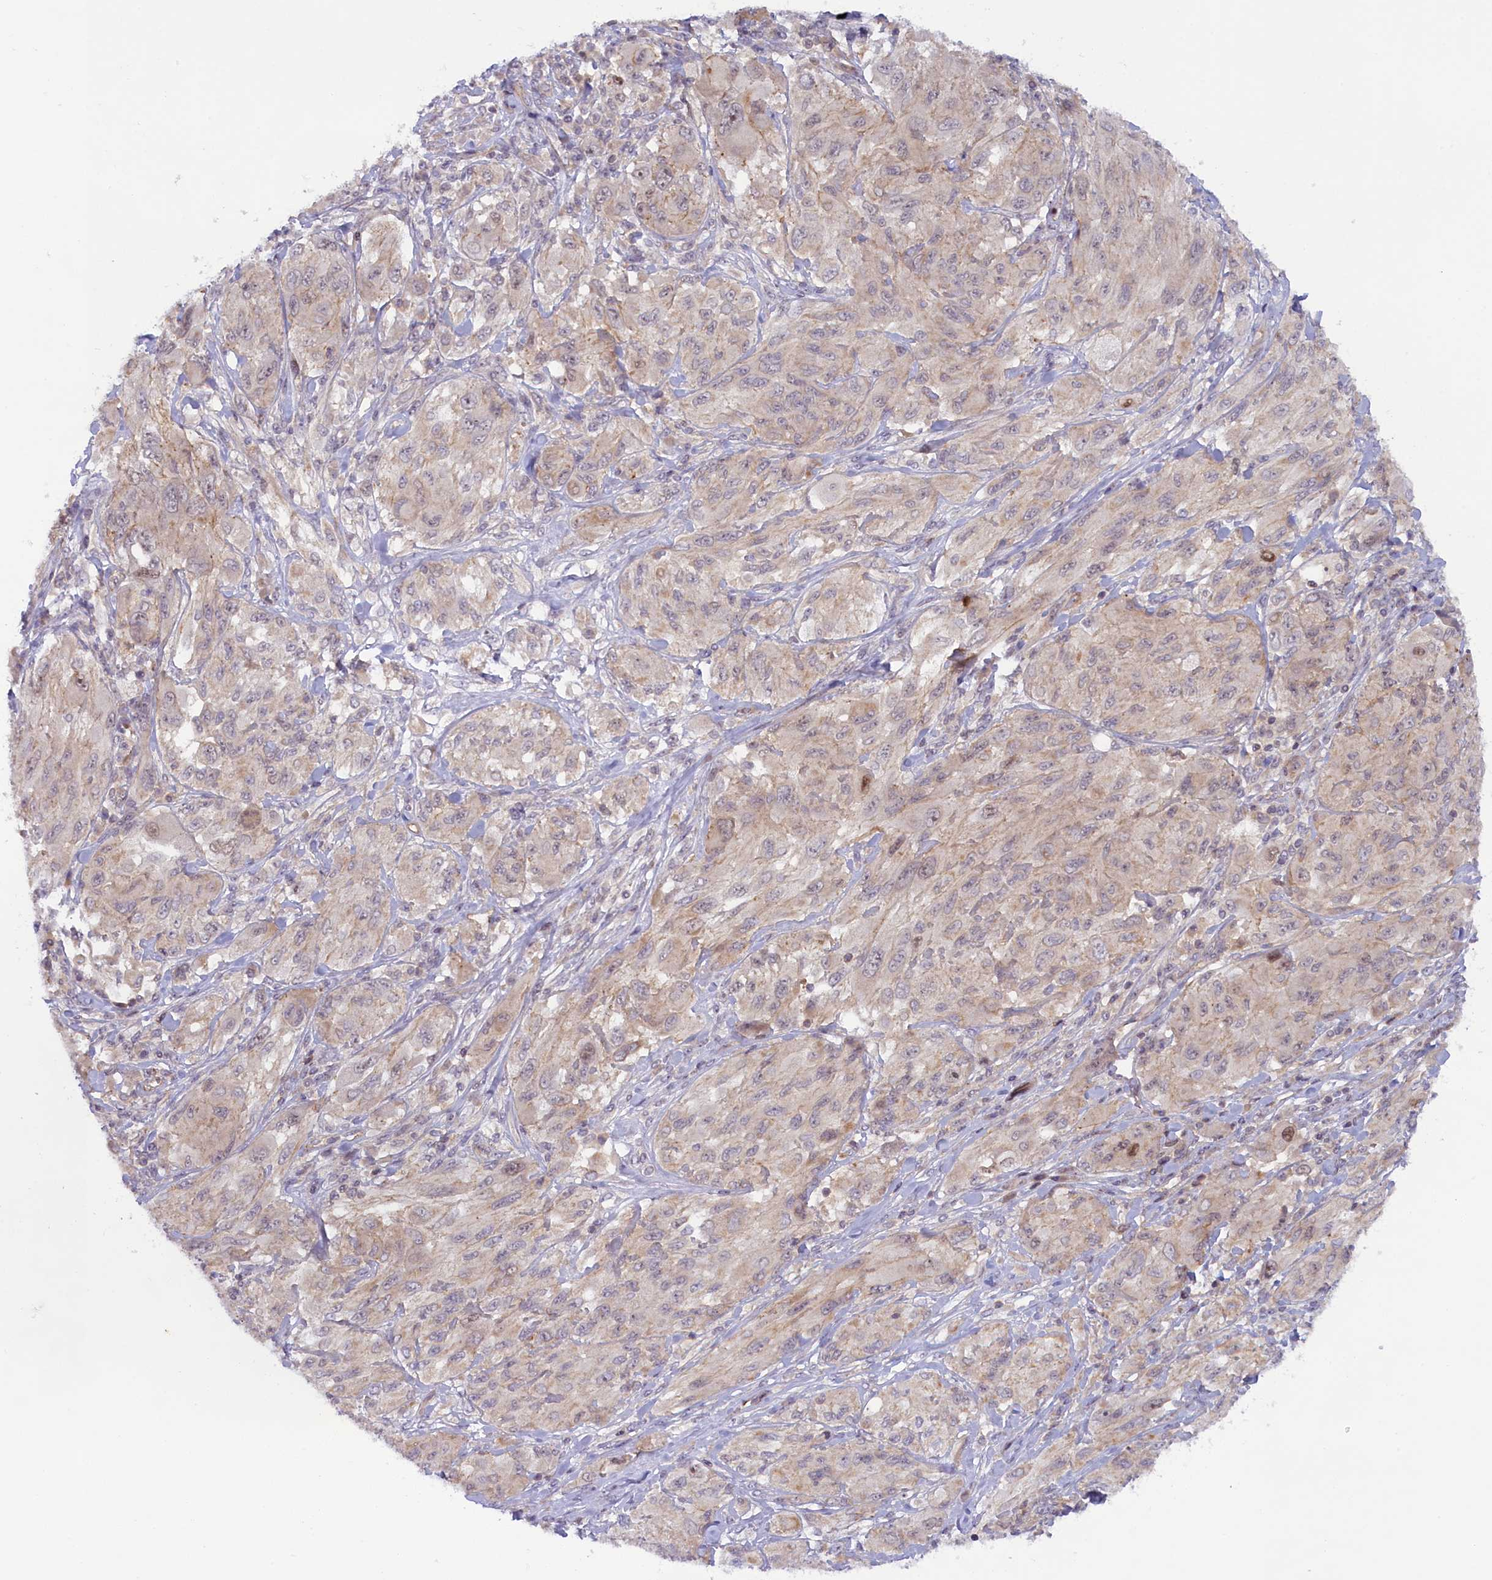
{"staining": {"intensity": "negative", "quantity": "none", "location": "none"}, "tissue": "melanoma", "cell_type": "Tumor cells", "image_type": "cancer", "snomed": [{"axis": "morphology", "description": "Malignant melanoma, NOS"}, {"axis": "topography", "description": "Skin"}], "caption": "Immunohistochemistry of human malignant melanoma shows no staining in tumor cells.", "gene": "CCL23", "patient": {"sex": "female", "age": 91}}